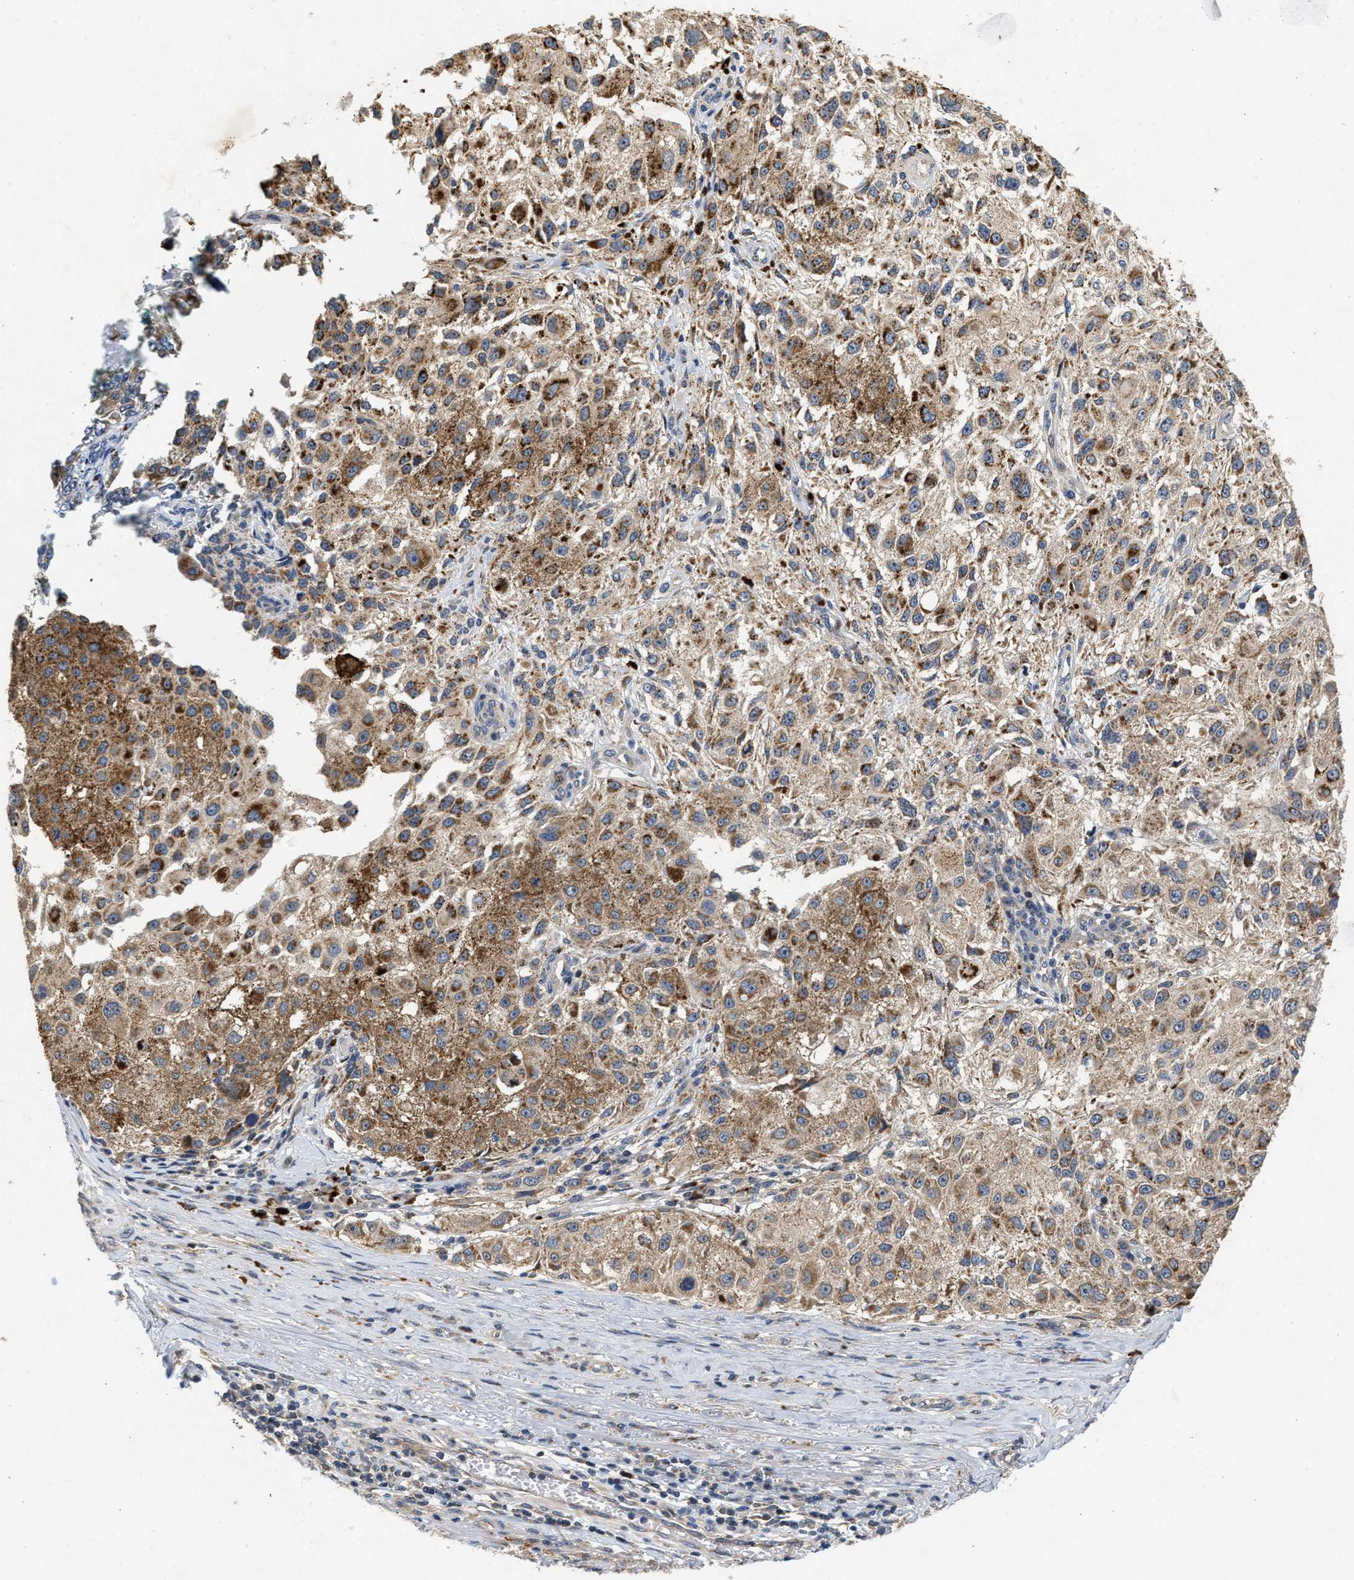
{"staining": {"intensity": "moderate", "quantity": ">75%", "location": "cytoplasmic/membranous"}, "tissue": "melanoma", "cell_type": "Tumor cells", "image_type": "cancer", "snomed": [{"axis": "morphology", "description": "Necrosis, NOS"}, {"axis": "morphology", "description": "Malignant melanoma, NOS"}, {"axis": "topography", "description": "Skin"}], "caption": "This photomicrograph shows IHC staining of melanoma, with medium moderate cytoplasmic/membranous staining in about >75% of tumor cells.", "gene": "SCYL2", "patient": {"sex": "female", "age": 87}}